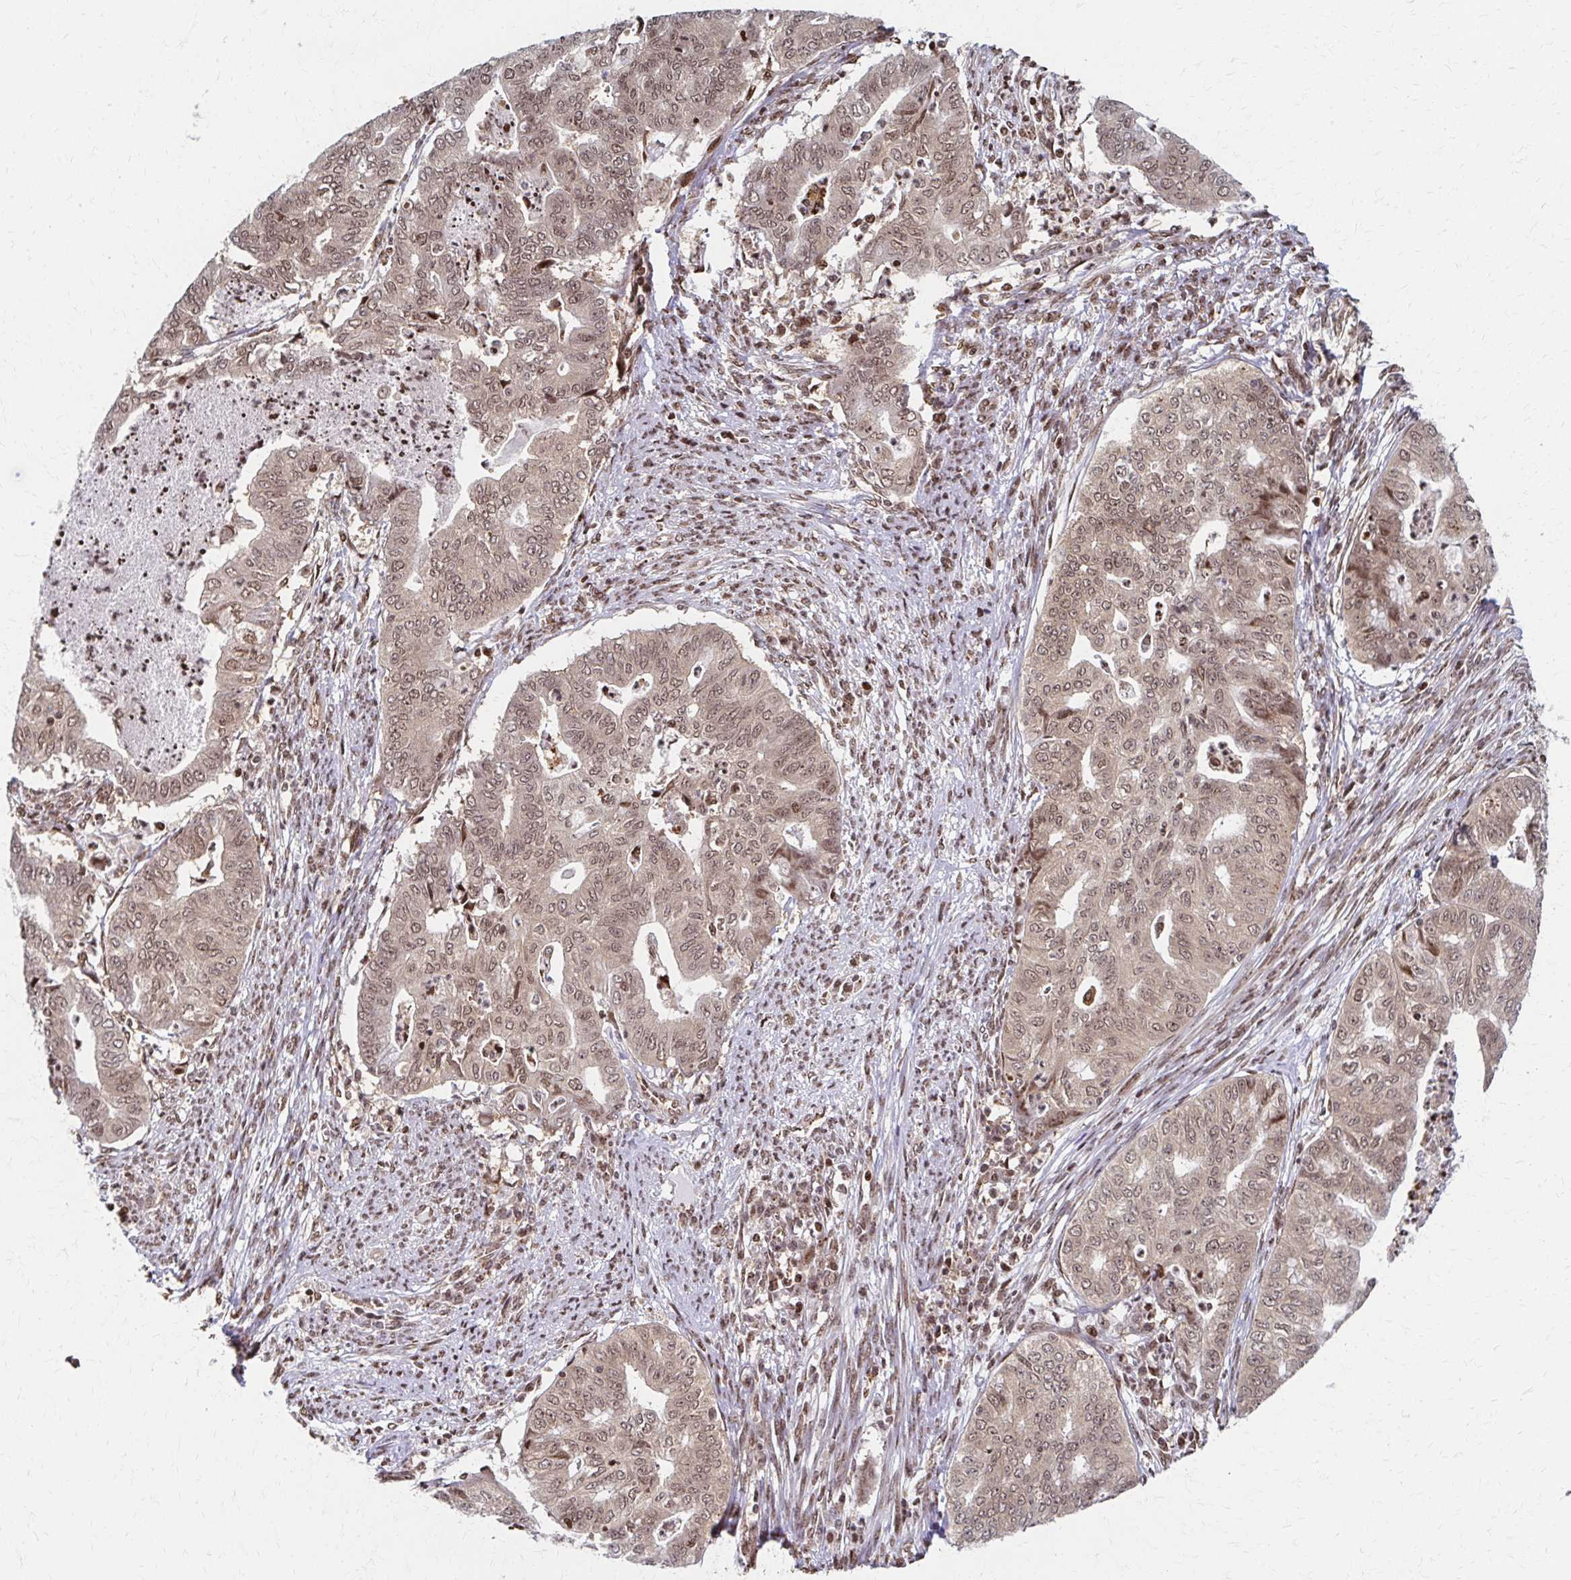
{"staining": {"intensity": "weak", "quantity": ">75%", "location": "cytoplasmic/membranous,nuclear"}, "tissue": "endometrial cancer", "cell_type": "Tumor cells", "image_type": "cancer", "snomed": [{"axis": "morphology", "description": "Adenocarcinoma, NOS"}, {"axis": "topography", "description": "Endometrium"}], "caption": "Tumor cells demonstrate weak cytoplasmic/membranous and nuclear staining in approximately >75% of cells in adenocarcinoma (endometrial).", "gene": "PSMD7", "patient": {"sex": "female", "age": 79}}